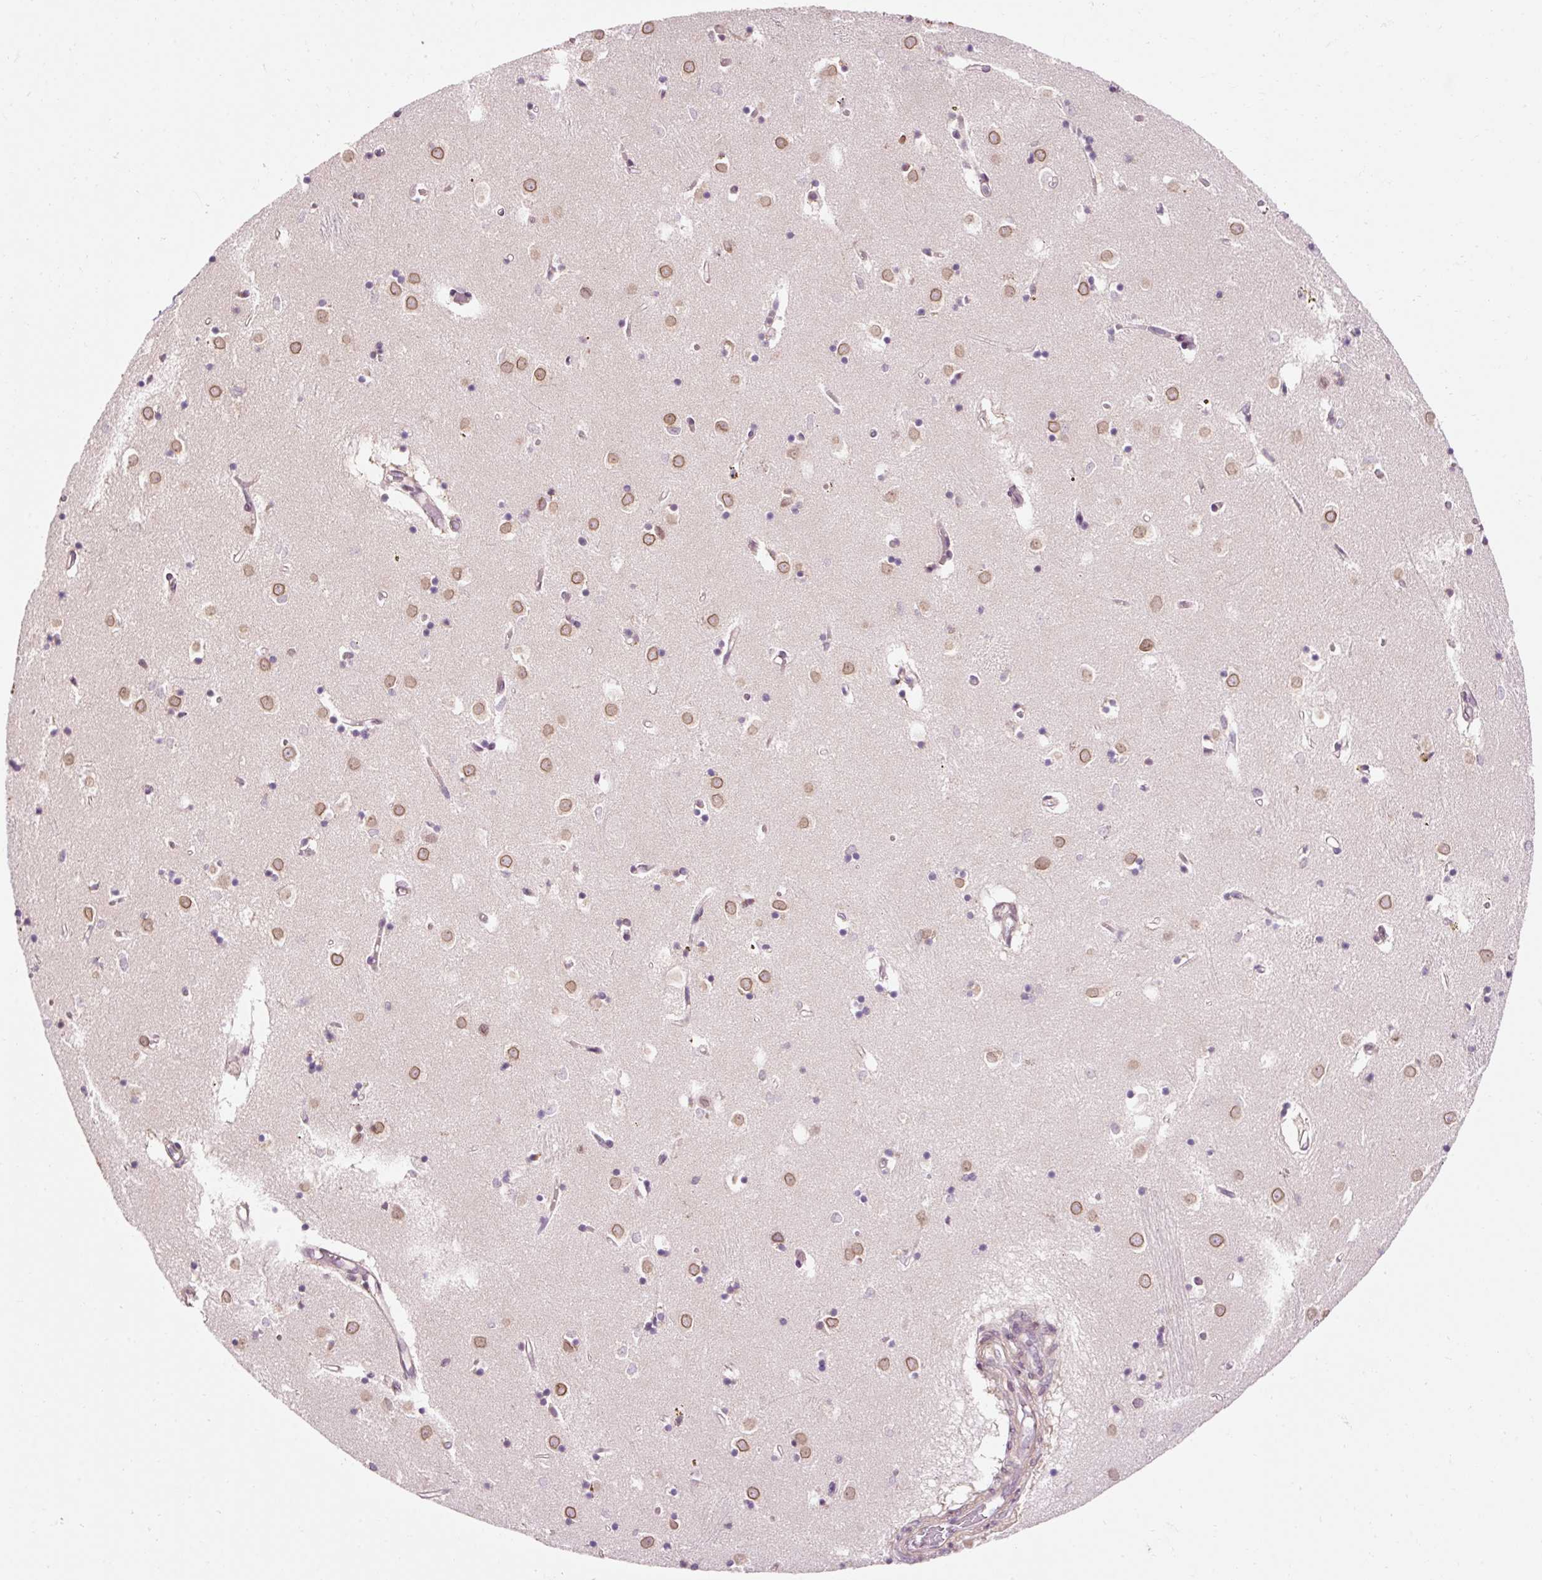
{"staining": {"intensity": "strong", "quantity": "<25%", "location": "cytoplasmic/membranous,nuclear"}, "tissue": "caudate", "cell_type": "Glial cells", "image_type": "normal", "snomed": [{"axis": "morphology", "description": "Normal tissue, NOS"}, {"axis": "topography", "description": "Lateral ventricle wall"}], "caption": "Strong cytoplasmic/membranous,nuclear positivity is seen in approximately <25% of glial cells in normal caudate.", "gene": "ZNF610", "patient": {"sex": "male", "age": 70}}